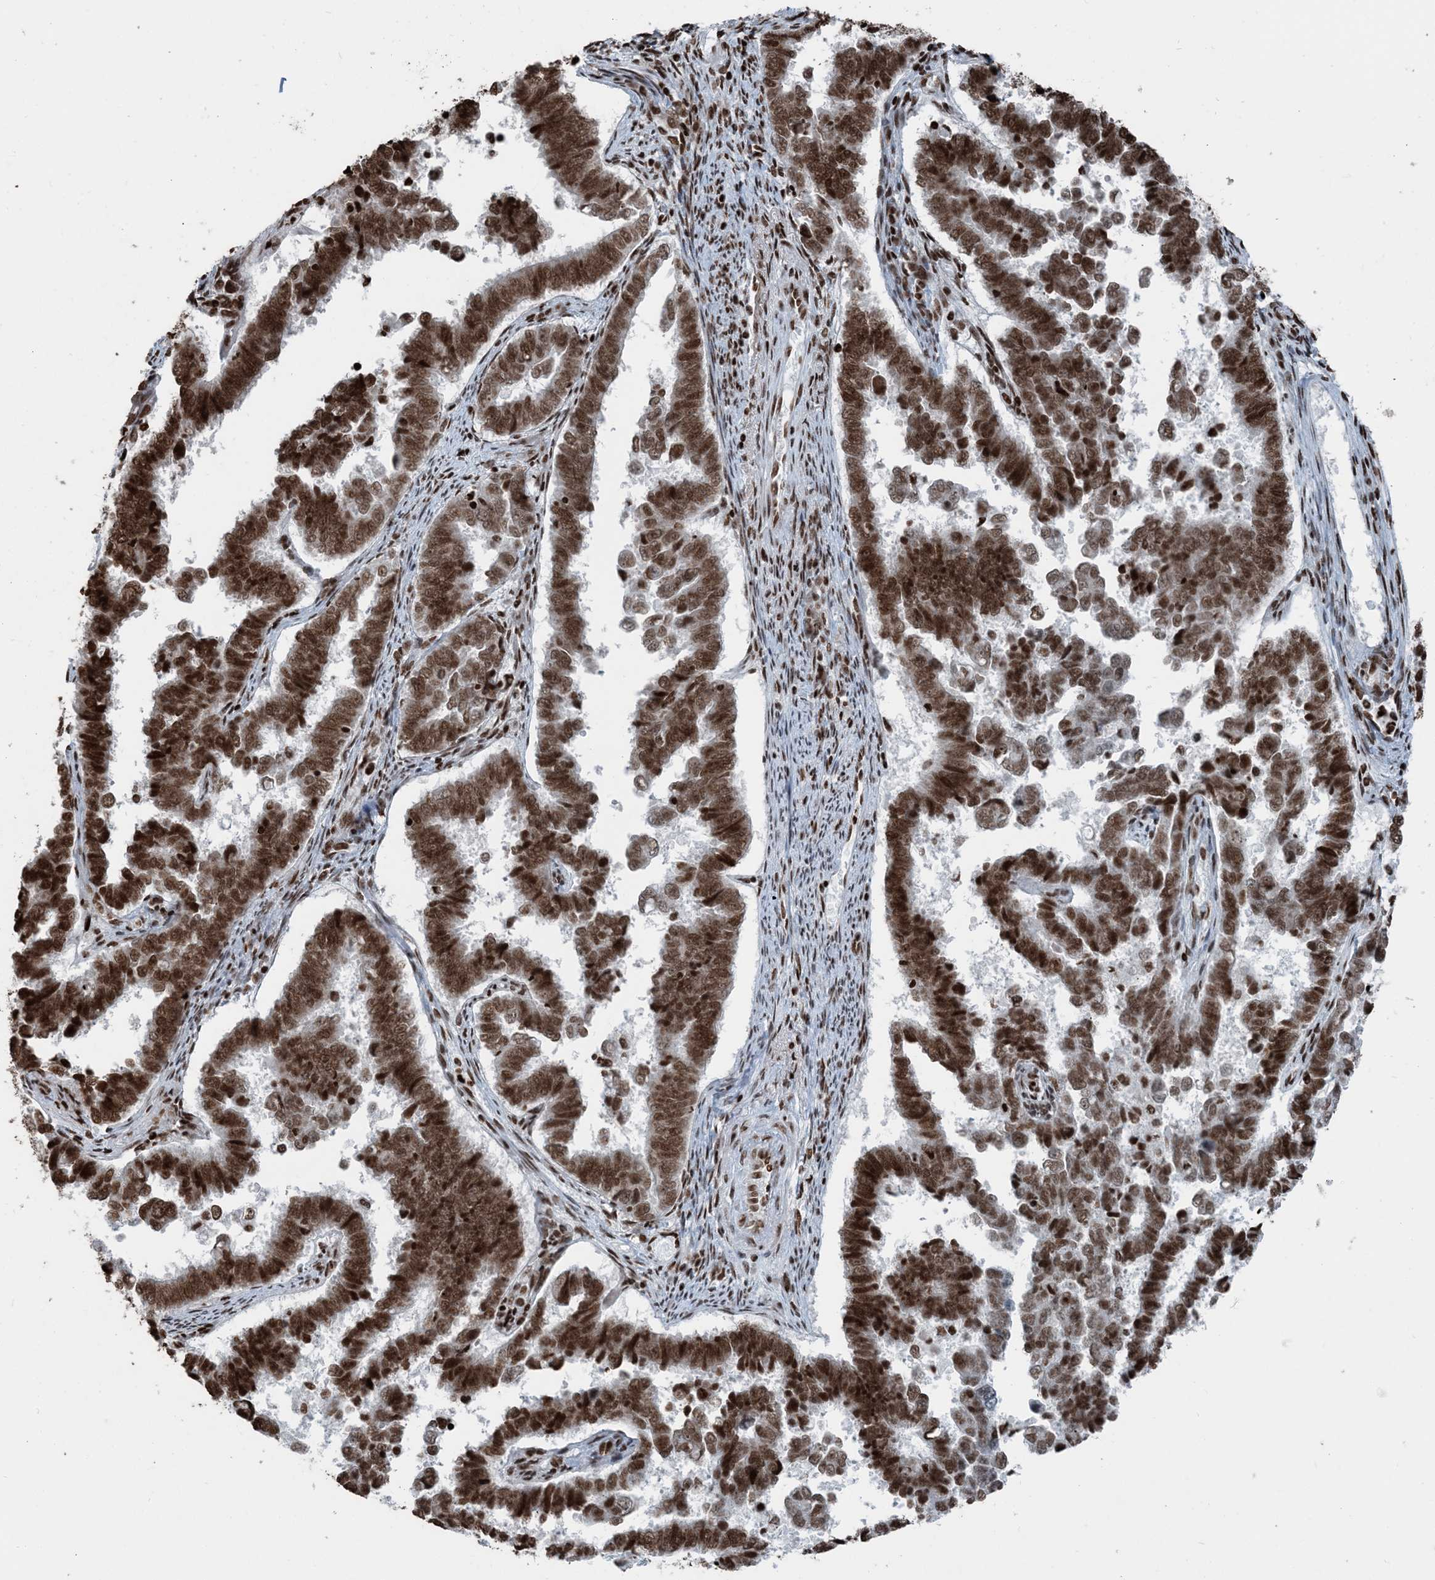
{"staining": {"intensity": "strong", "quantity": ">75%", "location": "nuclear"}, "tissue": "endometrial cancer", "cell_type": "Tumor cells", "image_type": "cancer", "snomed": [{"axis": "morphology", "description": "Adenocarcinoma, NOS"}, {"axis": "topography", "description": "Endometrium"}], "caption": "Immunohistochemistry (IHC) photomicrograph of endometrial cancer stained for a protein (brown), which shows high levels of strong nuclear positivity in approximately >75% of tumor cells.", "gene": "H3-3B", "patient": {"sex": "female", "age": 75}}